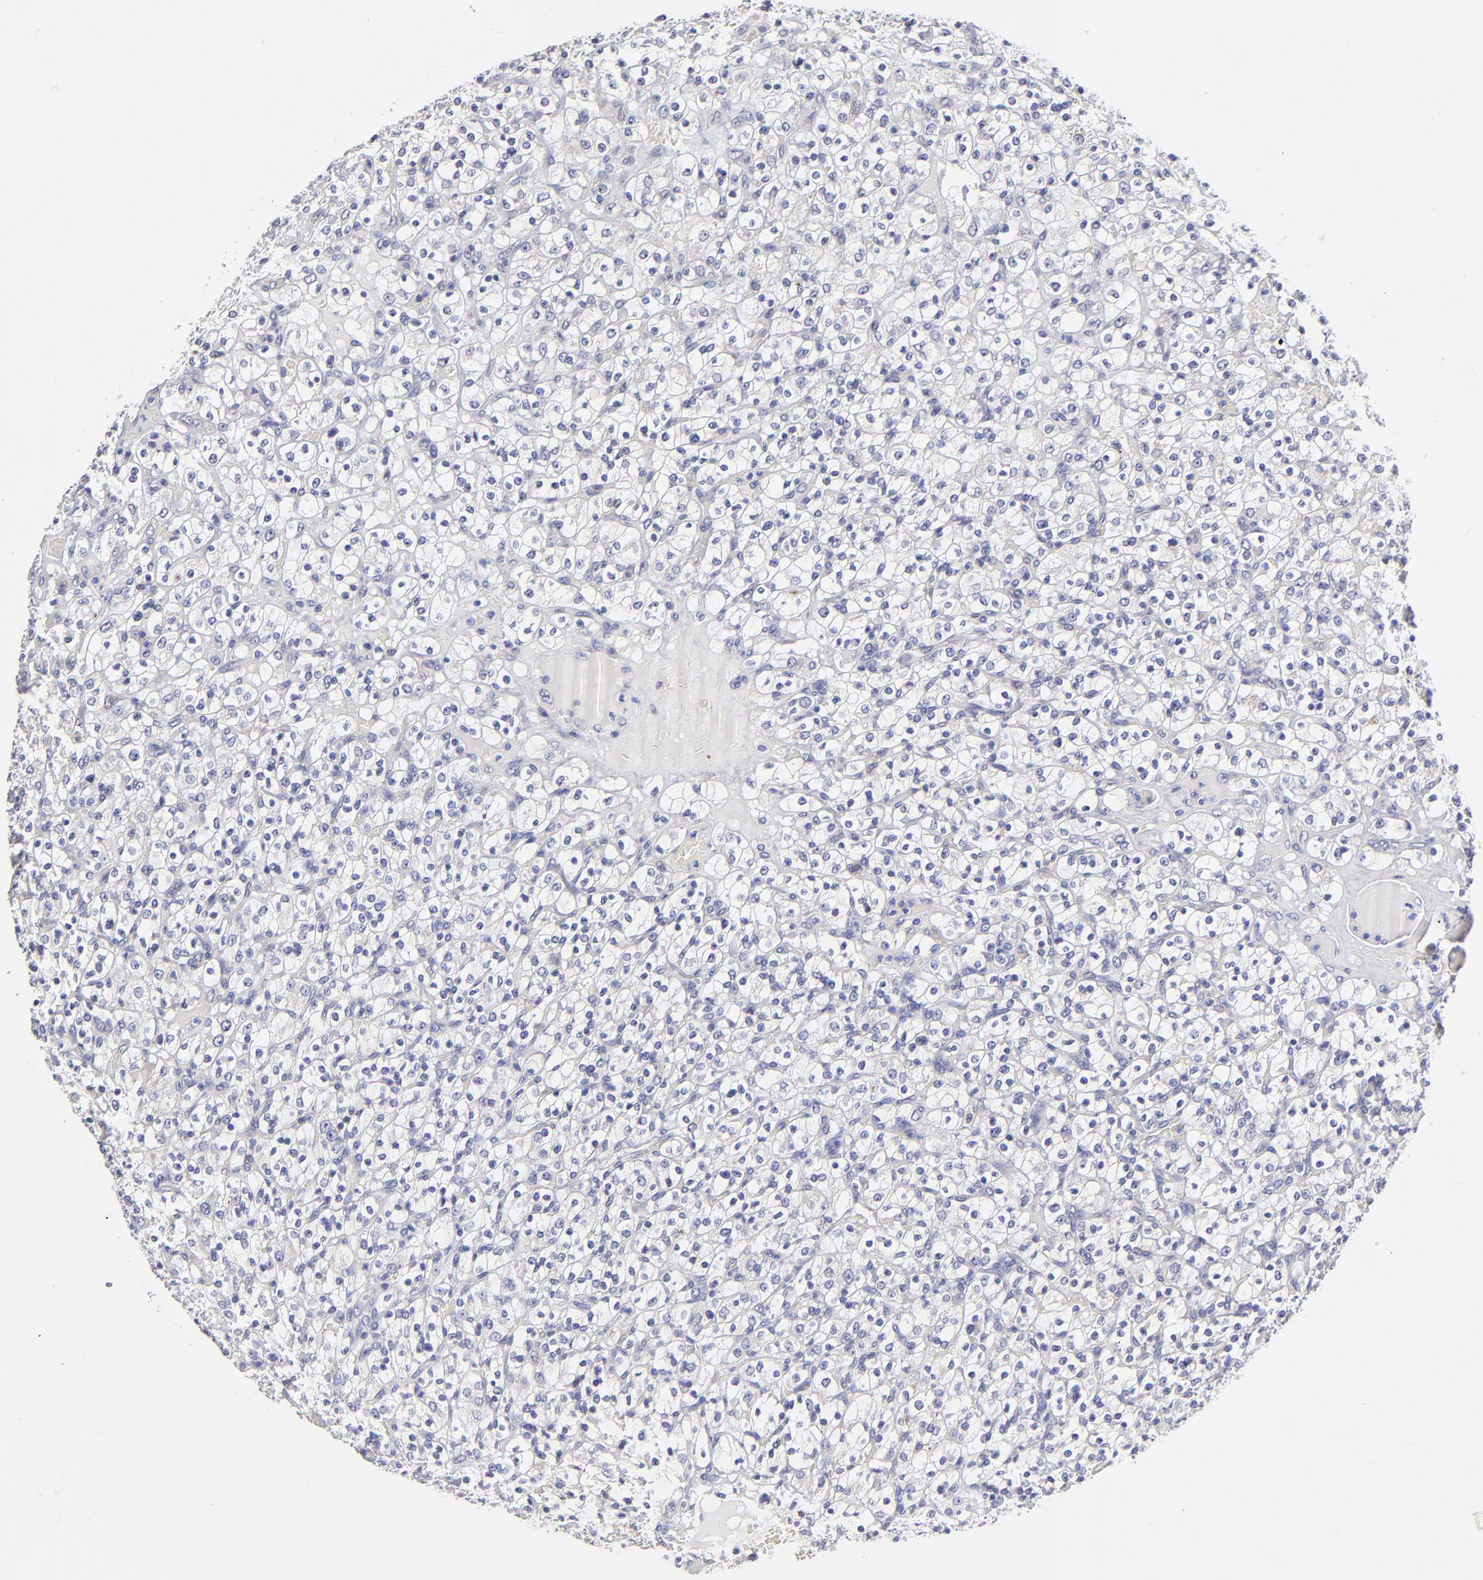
{"staining": {"intensity": "negative", "quantity": "none", "location": "none"}, "tissue": "renal cancer", "cell_type": "Tumor cells", "image_type": "cancer", "snomed": [{"axis": "morphology", "description": "Normal tissue, NOS"}, {"axis": "morphology", "description": "Adenocarcinoma, NOS"}, {"axis": "topography", "description": "Kidney"}], "caption": "This is an immunohistochemistry histopathology image of adenocarcinoma (renal). There is no staining in tumor cells.", "gene": "BTG2", "patient": {"sex": "female", "age": 72}}